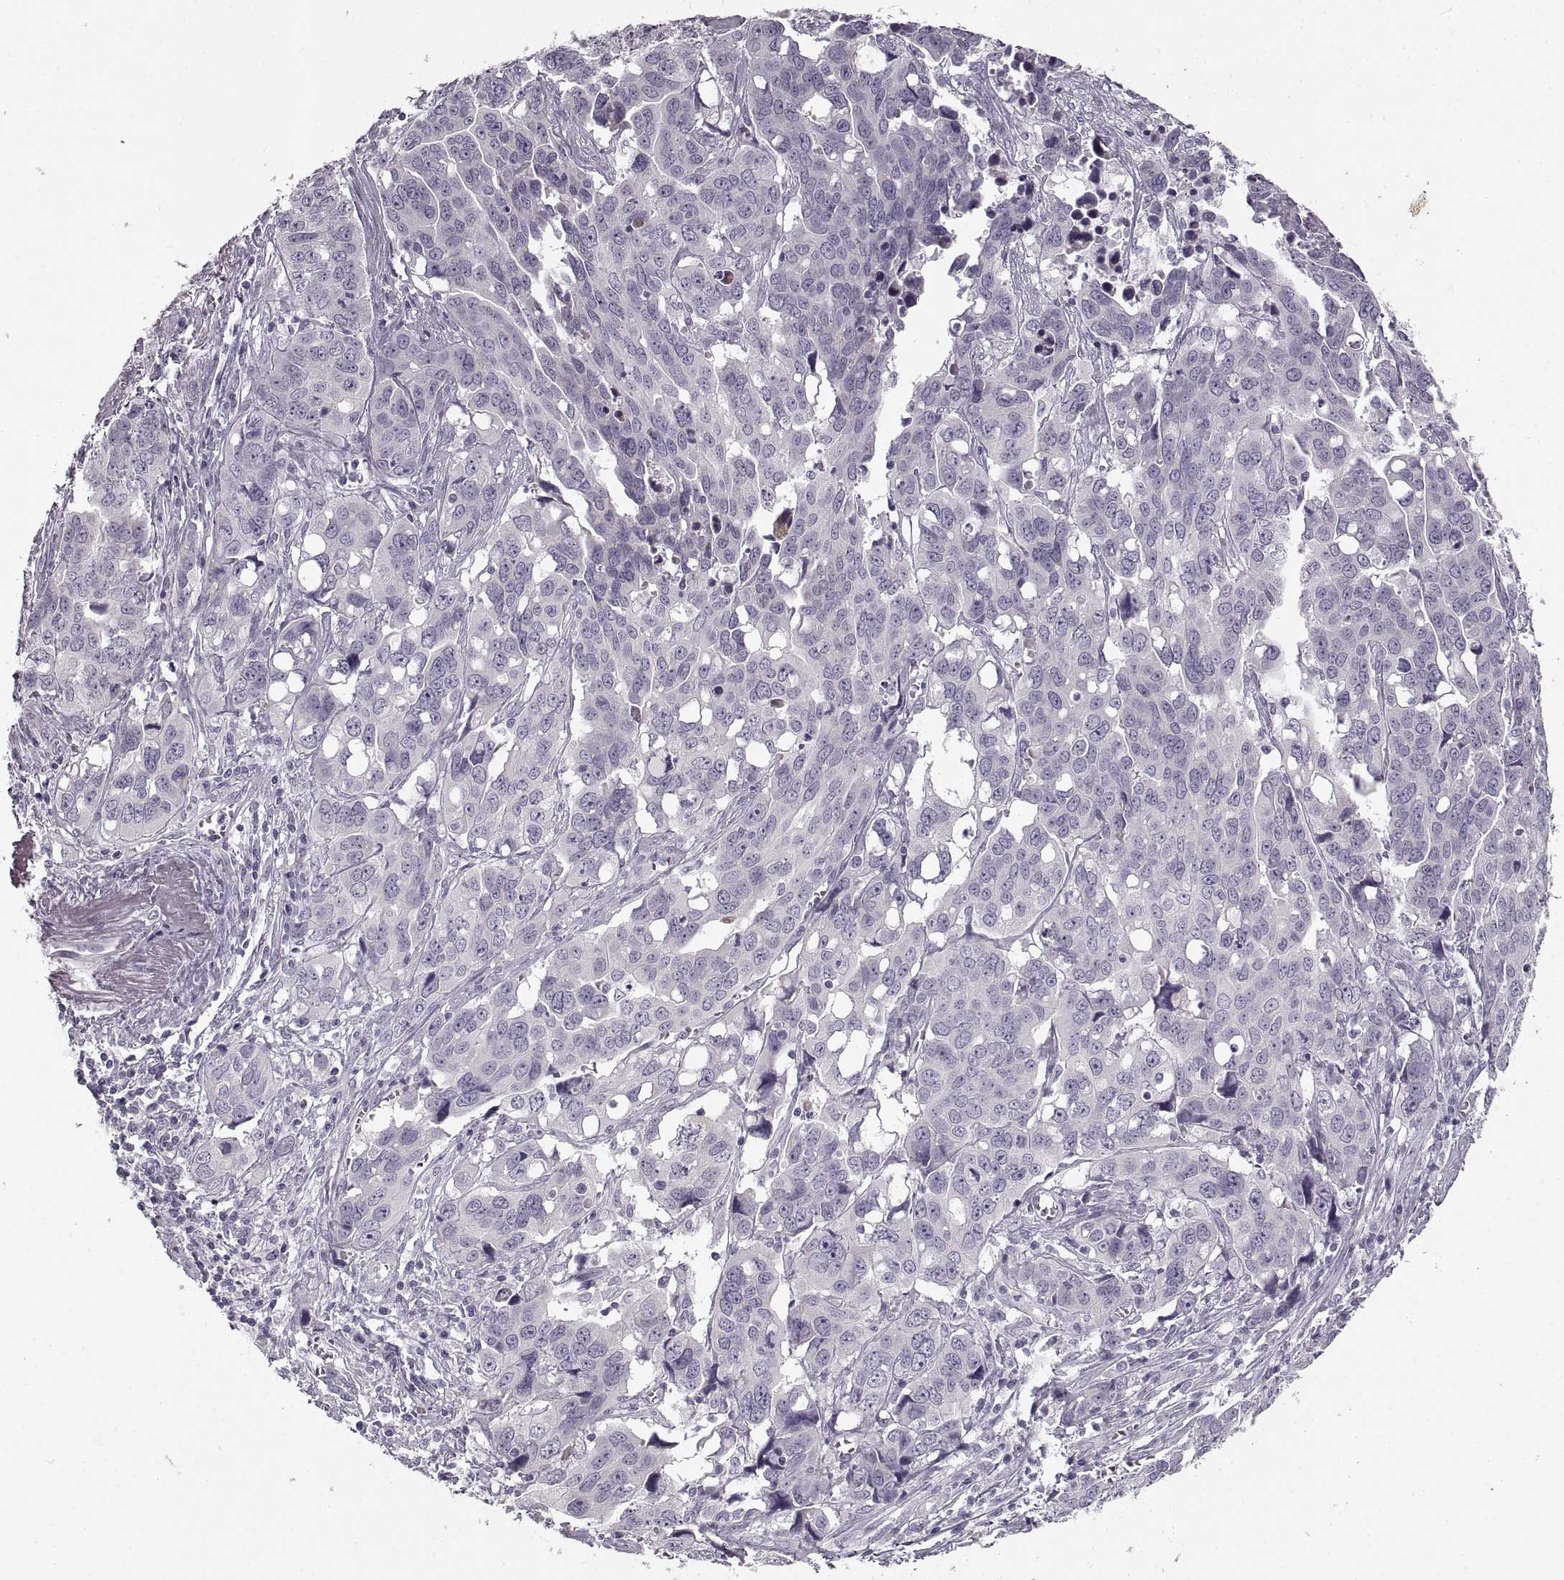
{"staining": {"intensity": "negative", "quantity": "none", "location": "none"}, "tissue": "ovarian cancer", "cell_type": "Tumor cells", "image_type": "cancer", "snomed": [{"axis": "morphology", "description": "Carcinoma, endometroid"}, {"axis": "topography", "description": "Ovary"}], "caption": "Immunohistochemistry (IHC) of human ovarian cancer exhibits no positivity in tumor cells.", "gene": "CNTN1", "patient": {"sex": "female", "age": 78}}